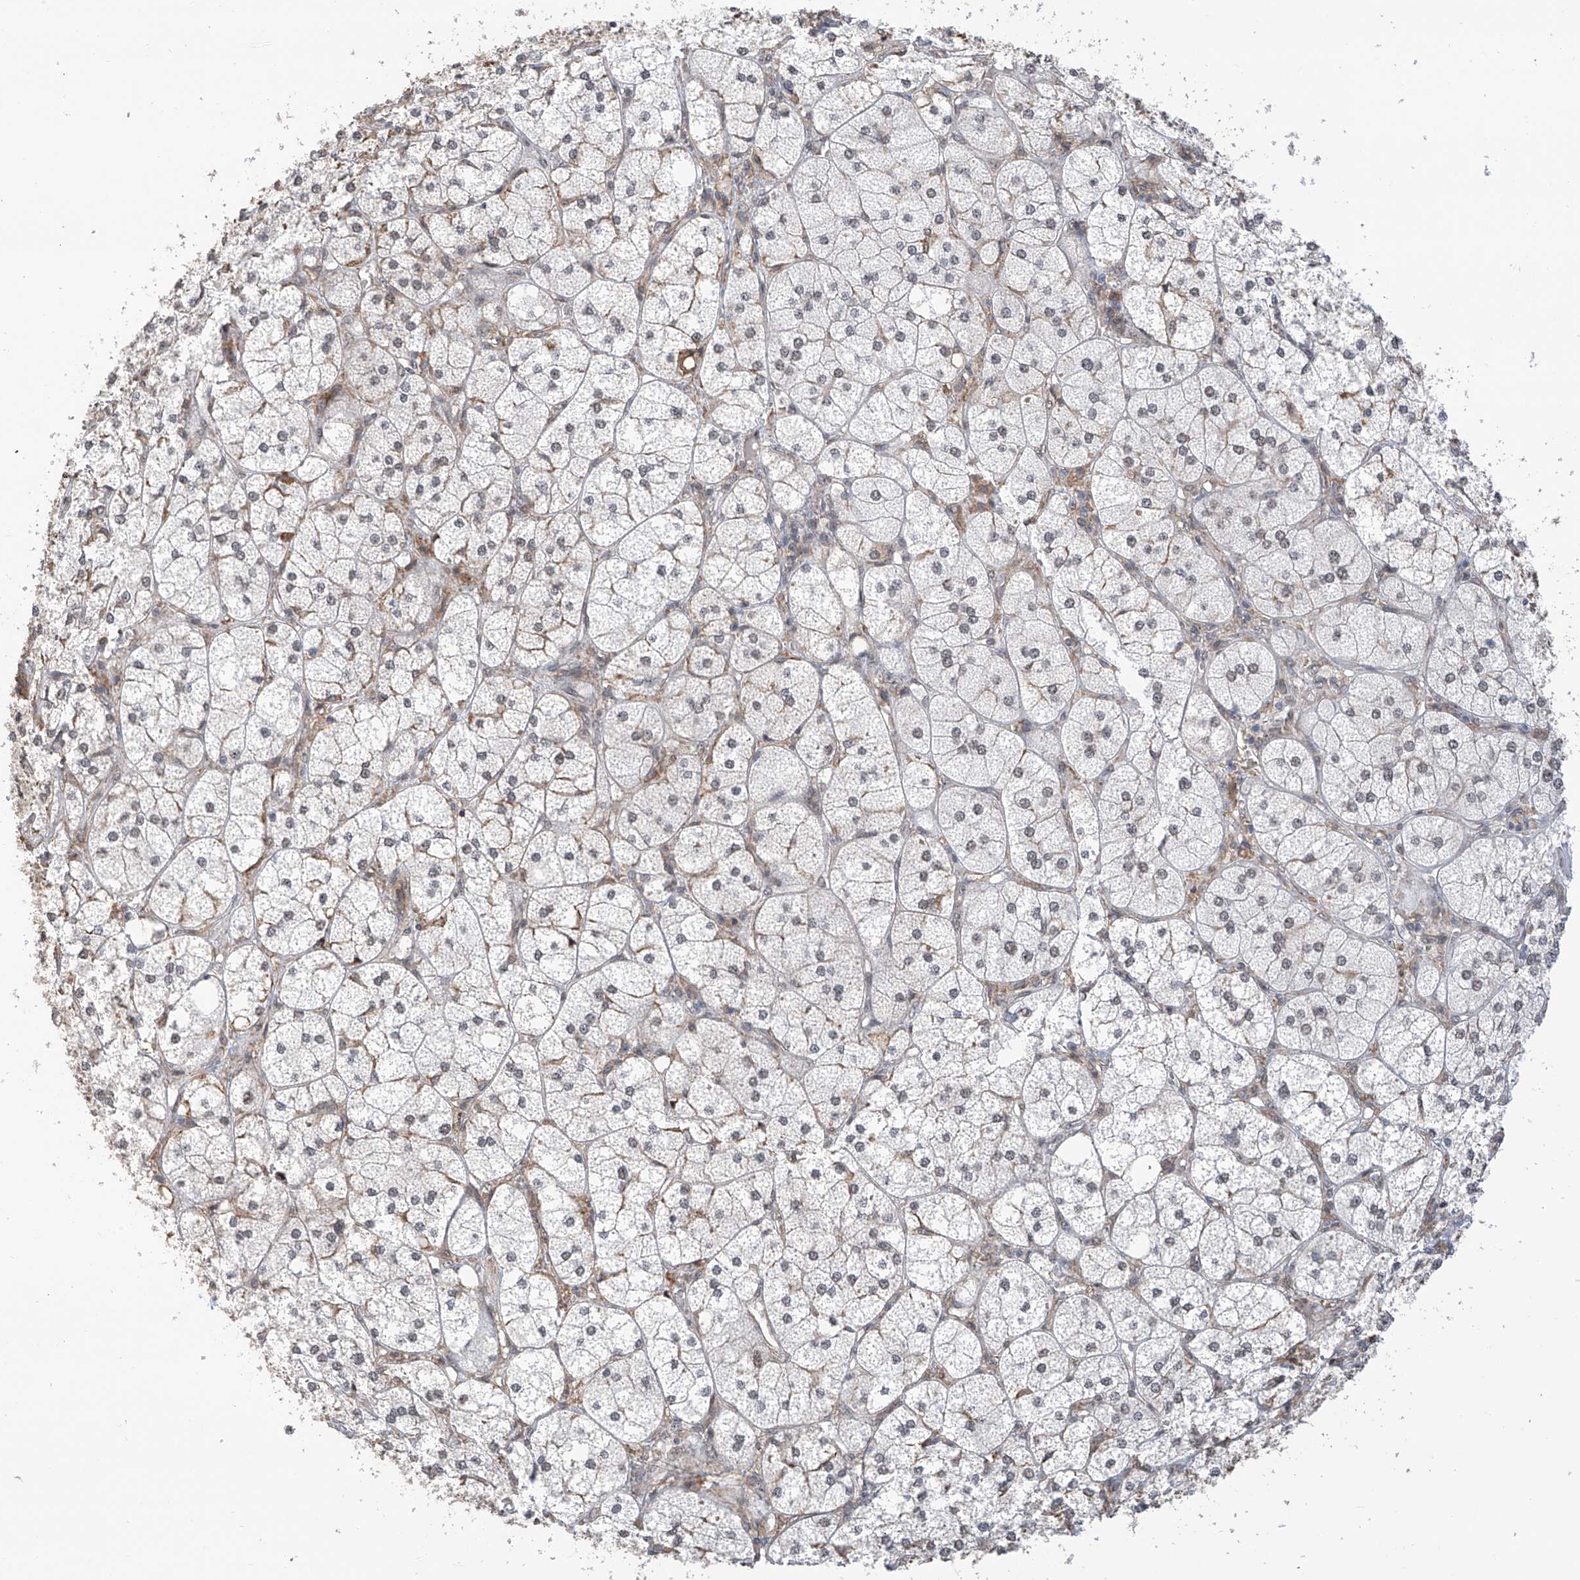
{"staining": {"intensity": "weak", "quantity": "<25%", "location": "nuclear"}, "tissue": "adrenal gland", "cell_type": "Glandular cells", "image_type": "normal", "snomed": [{"axis": "morphology", "description": "Normal tissue, NOS"}, {"axis": "topography", "description": "Adrenal gland"}], "caption": "Immunohistochemistry image of unremarkable adrenal gland: adrenal gland stained with DAB demonstrates no significant protein staining in glandular cells. (Brightfield microscopy of DAB (3,3'-diaminobenzidine) immunohistochemistry at high magnification).", "gene": "C1orf131", "patient": {"sex": "female", "age": 61}}